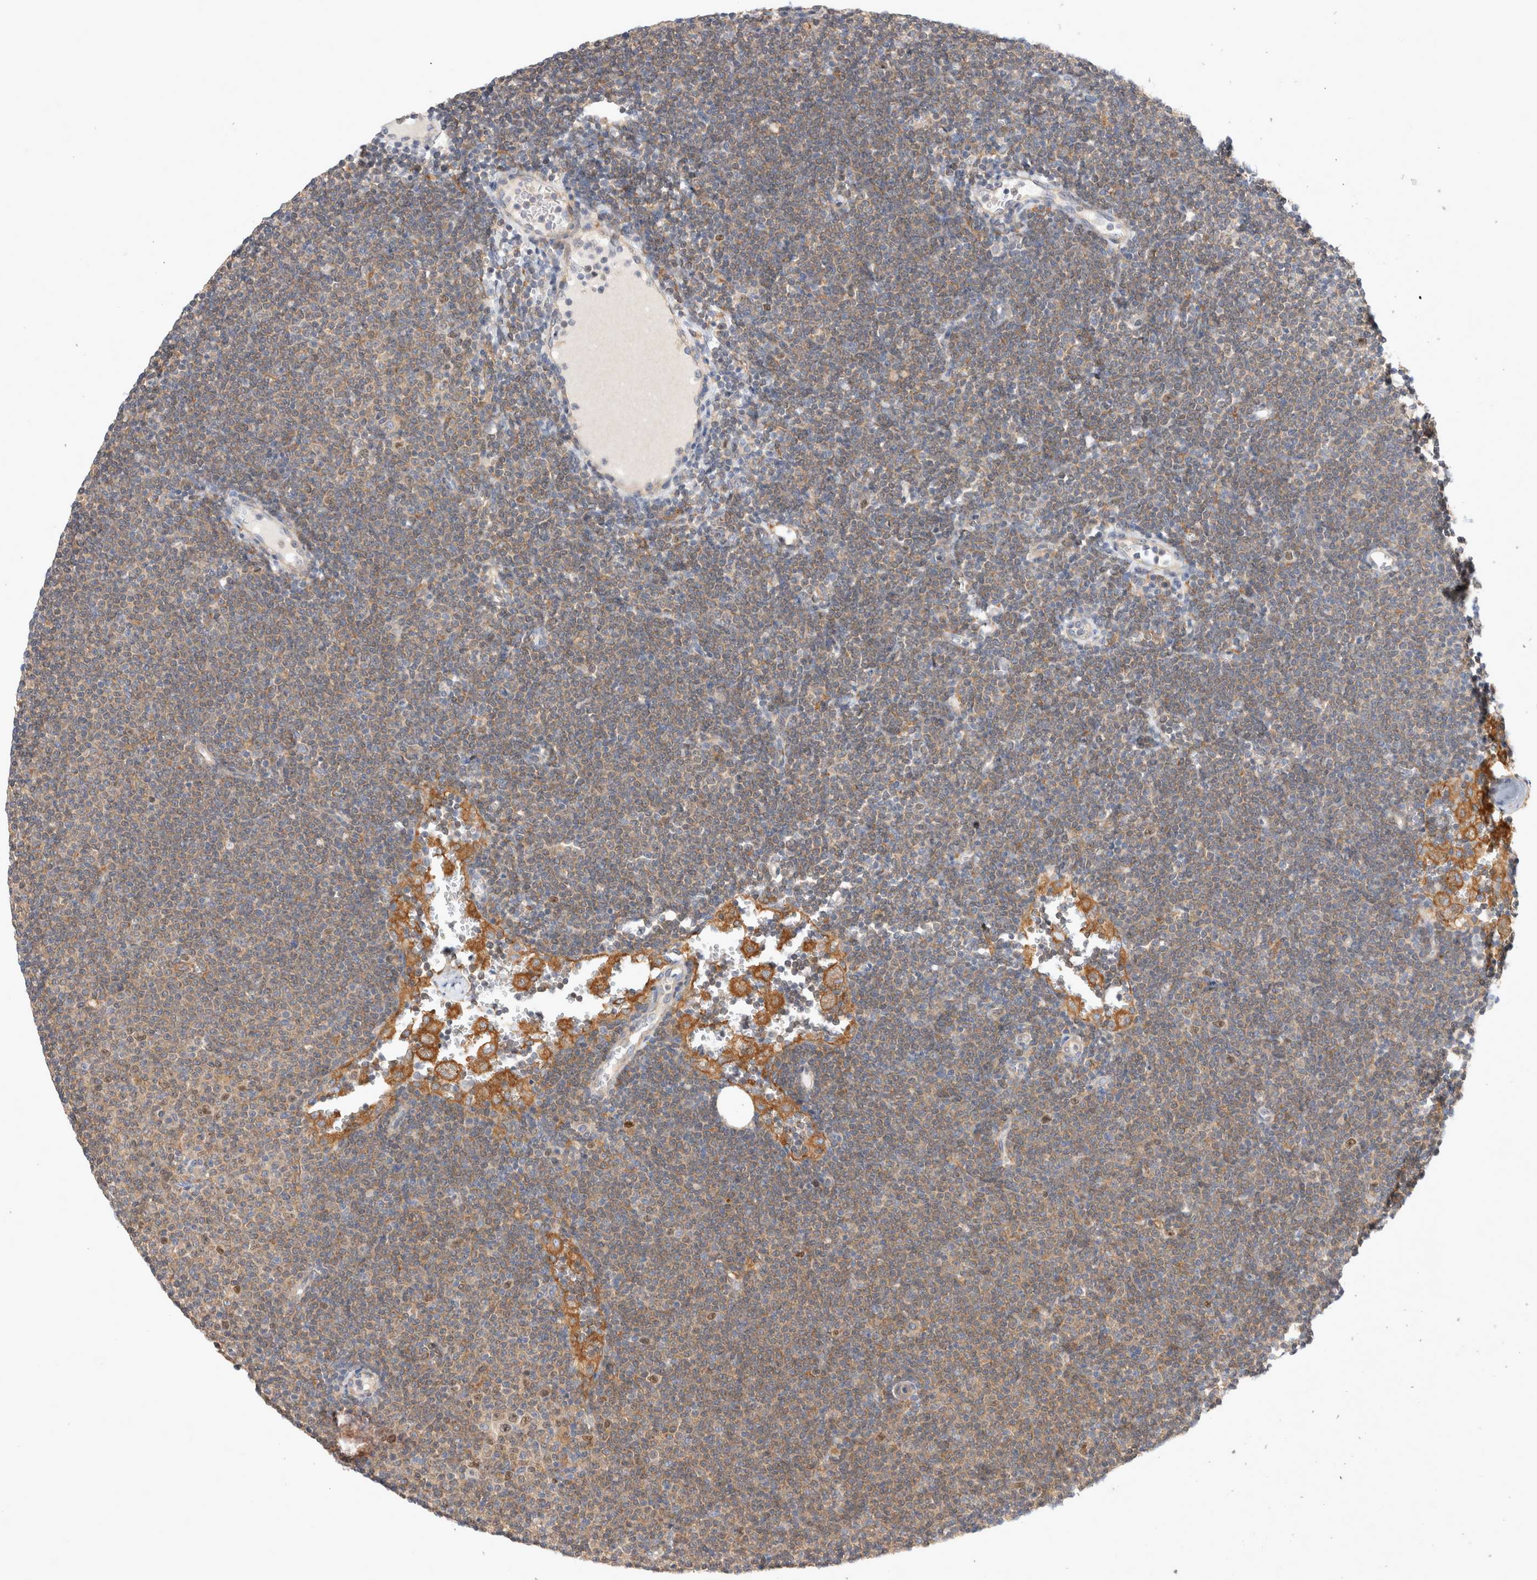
{"staining": {"intensity": "weak", "quantity": ">75%", "location": "cytoplasmic/membranous,nuclear"}, "tissue": "lymphoma", "cell_type": "Tumor cells", "image_type": "cancer", "snomed": [{"axis": "morphology", "description": "Malignant lymphoma, non-Hodgkin's type, Low grade"}, {"axis": "topography", "description": "Lymph node"}], "caption": "Protein staining exhibits weak cytoplasmic/membranous and nuclear staining in approximately >75% of tumor cells in low-grade malignant lymphoma, non-Hodgkin's type.", "gene": "CDCA7L", "patient": {"sex": "female", "age": 53}}